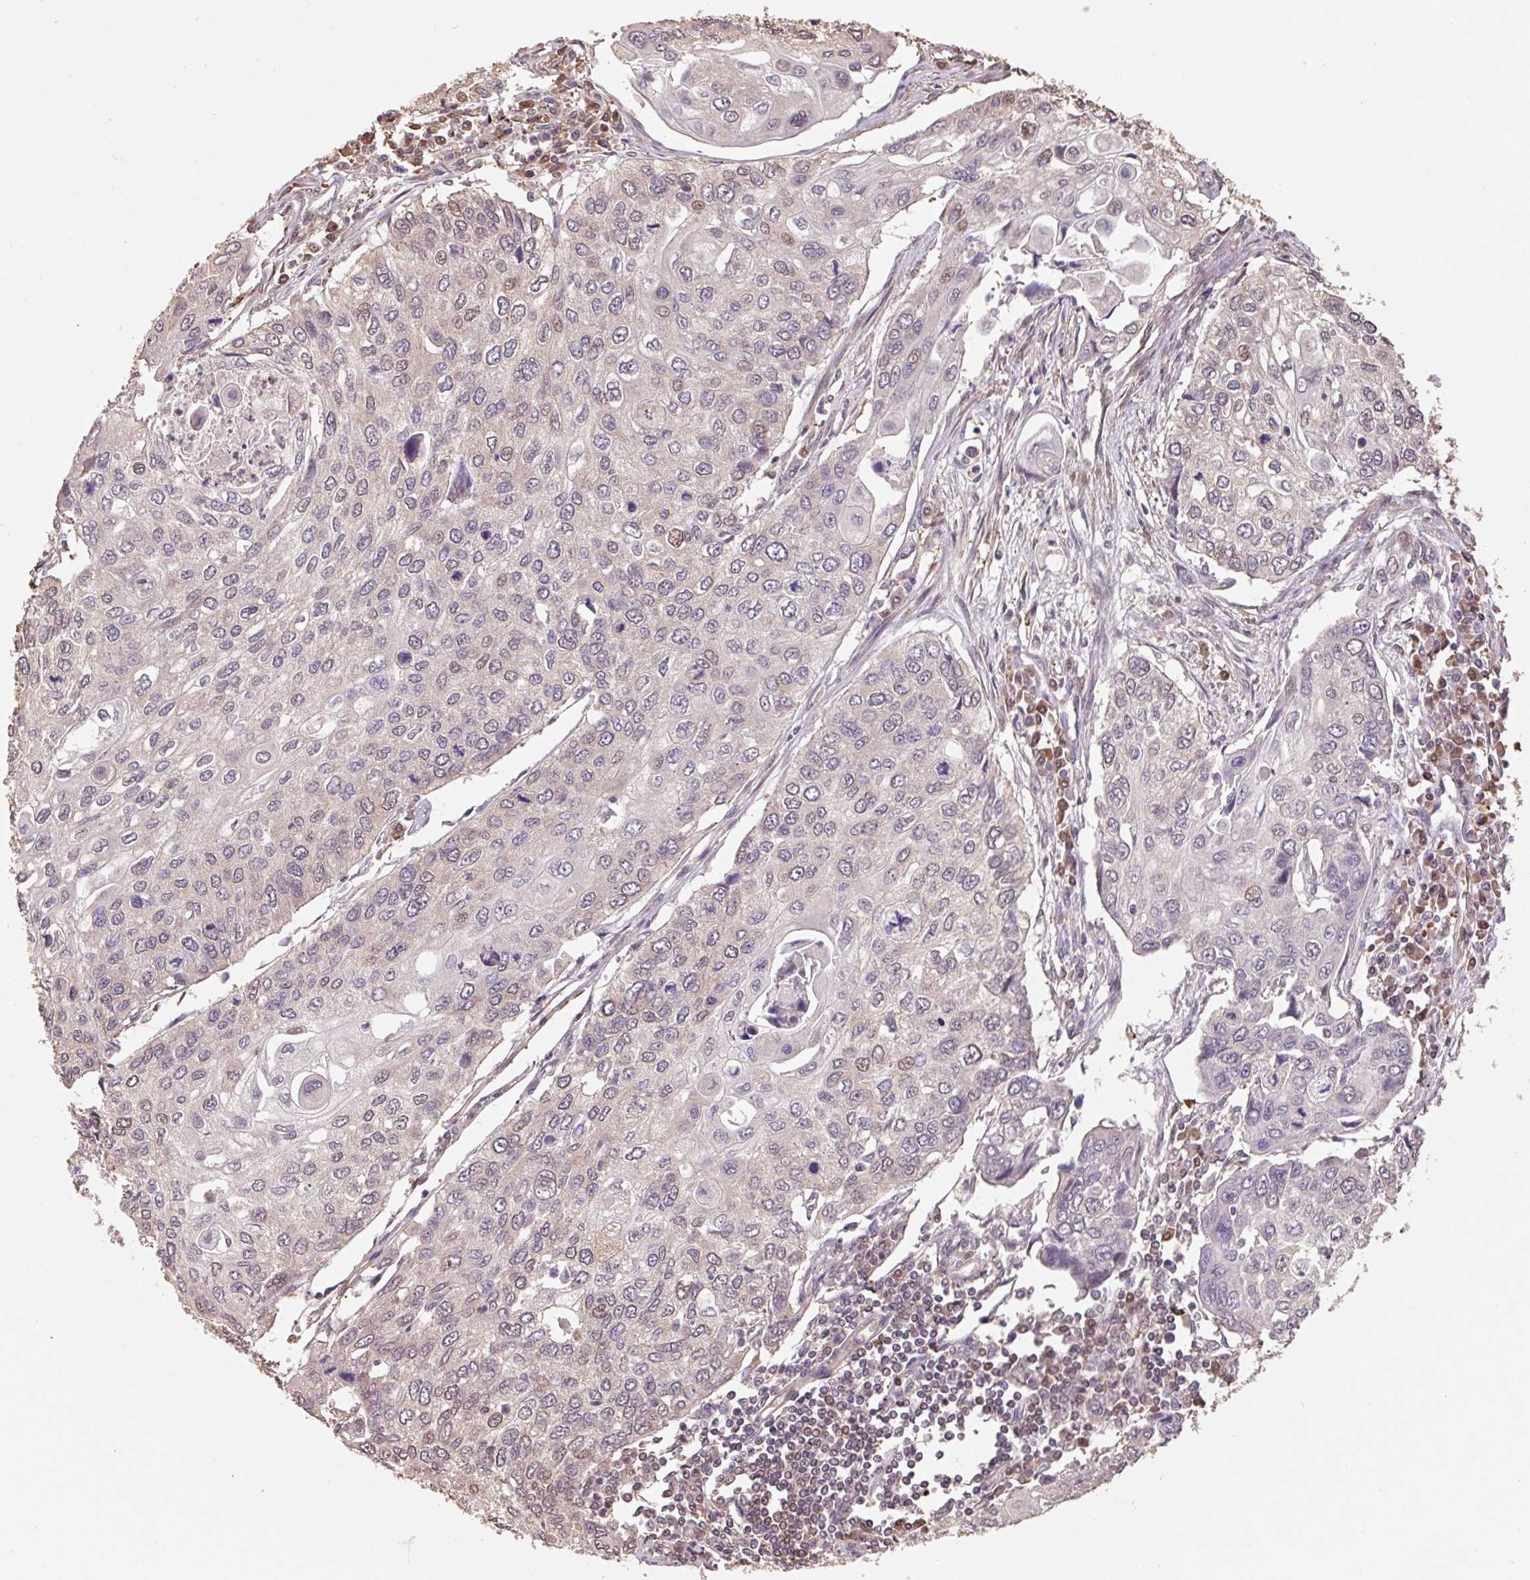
{"staining": {"intensity": "weak", "quantity": "<25%", "location": "nuclear"}, "tissue": "lung cancer", "cell_type": "Tumor cells", "image_type": "cancer", "snomed": [{"axis": "morphology", "description": "Squamous cell carcinoma, NOS"}, {"axis": "morphology", "description": "Squamous cell carcinoma, metastatic, NOS"}, {"axis": "topography", "description": "Lung"}], "caption": "There is no significant staining in tumor cells of lung cancer.", "gene": "CUTA", "patient": {"sex": "male", "age": 63}}